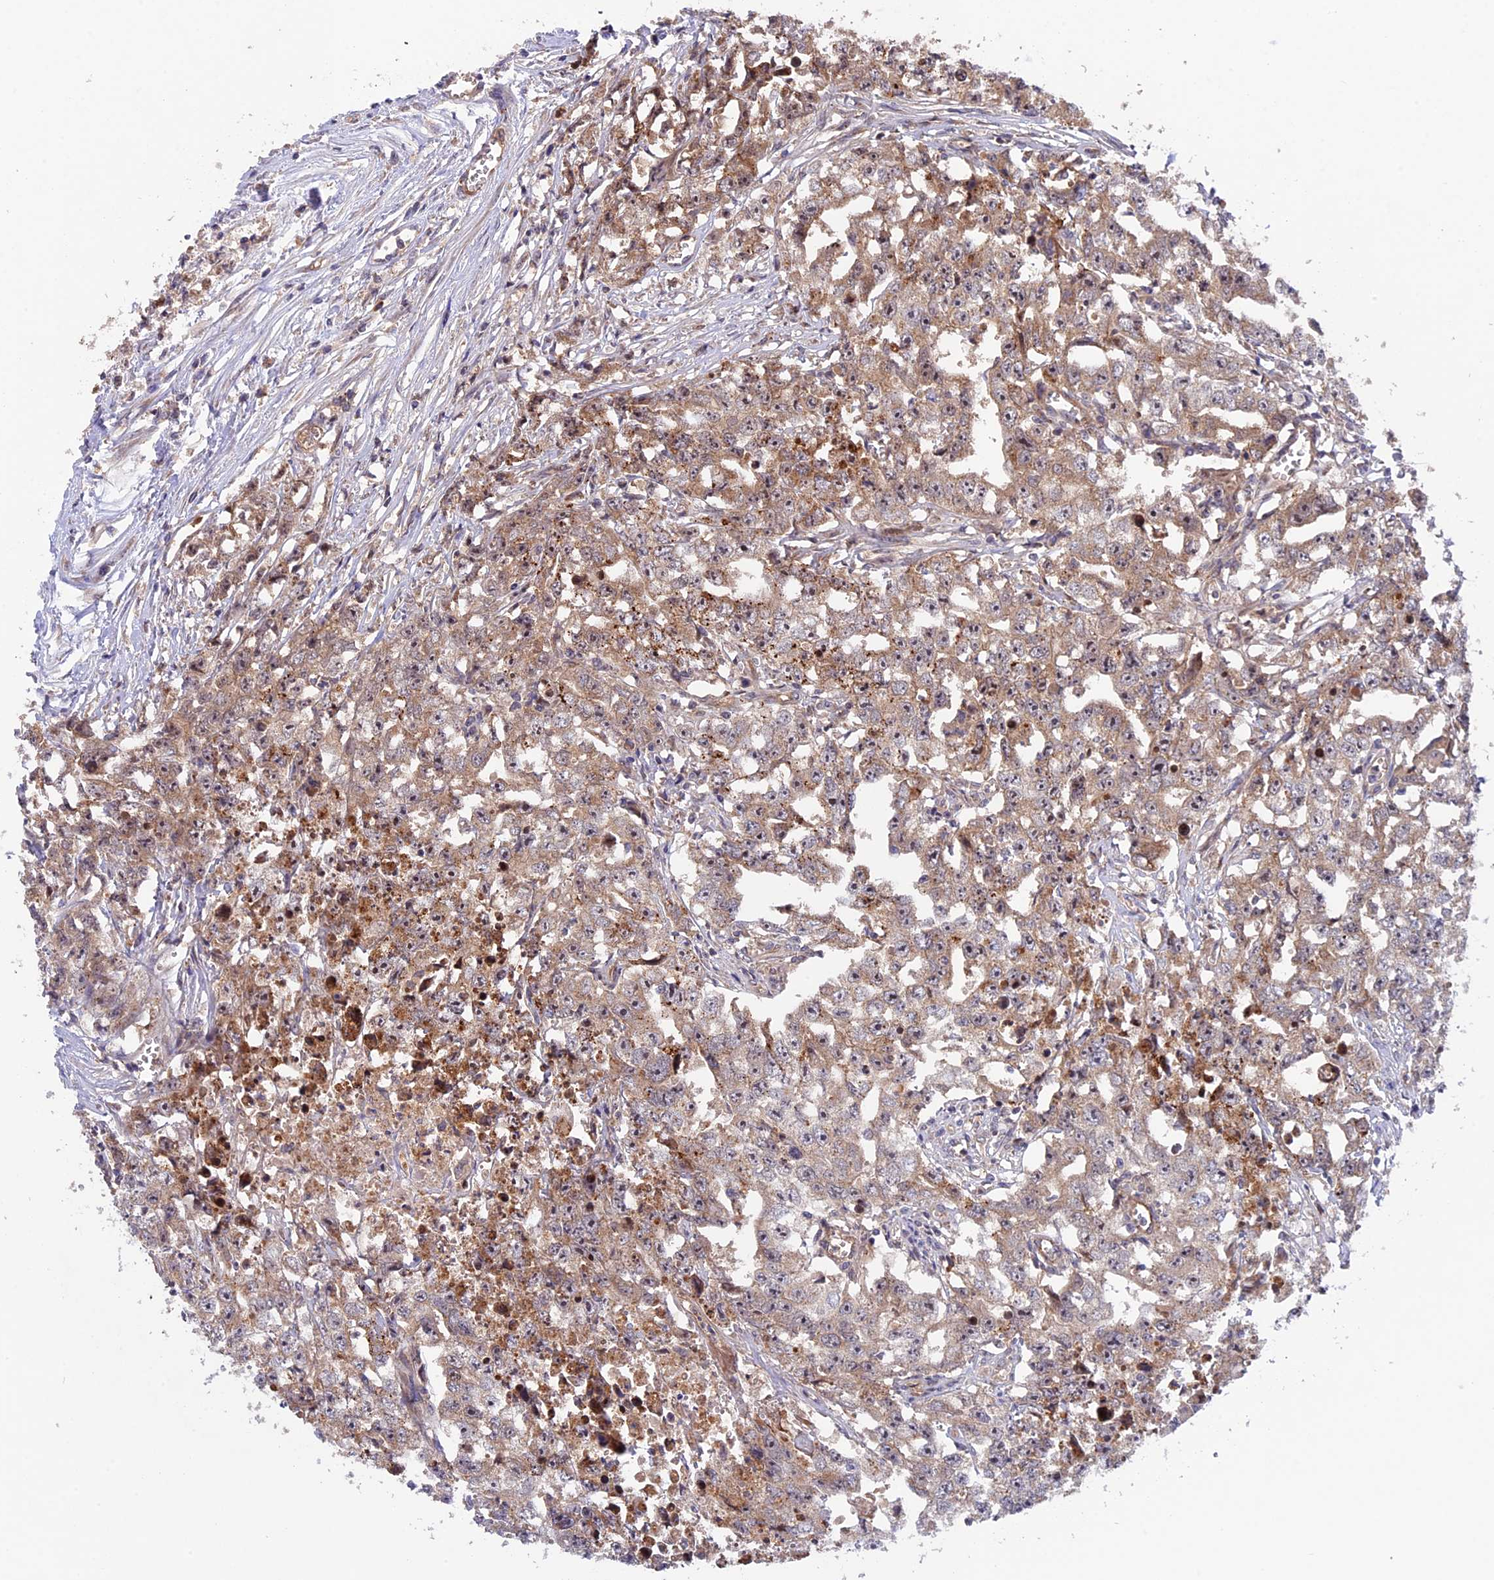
{"staining": {"intensity": "moderate", "quantity": ">75%", "location": "cytoplasmic/membranous,nuclear"}, "tissue": "testis cancer", "cell_type": "Tumor cells", "image_type": "cancer", "snomed": [{"axis": "morphology", "description": "Seminoma, NOS"}, {"axis": "morphology", "description": "Carcinoma, Embryonal, NOS"}, {"axis": "topography", "description": "Testis"}], "caption": "Protein staining of seminoma (testis) tissue displays moderate cytoplasmic/membranous and nuclear positivity in about >75% of tumor cells.", "gene": "FERMT1", "patient": {"sex": "male", "age": 43}}